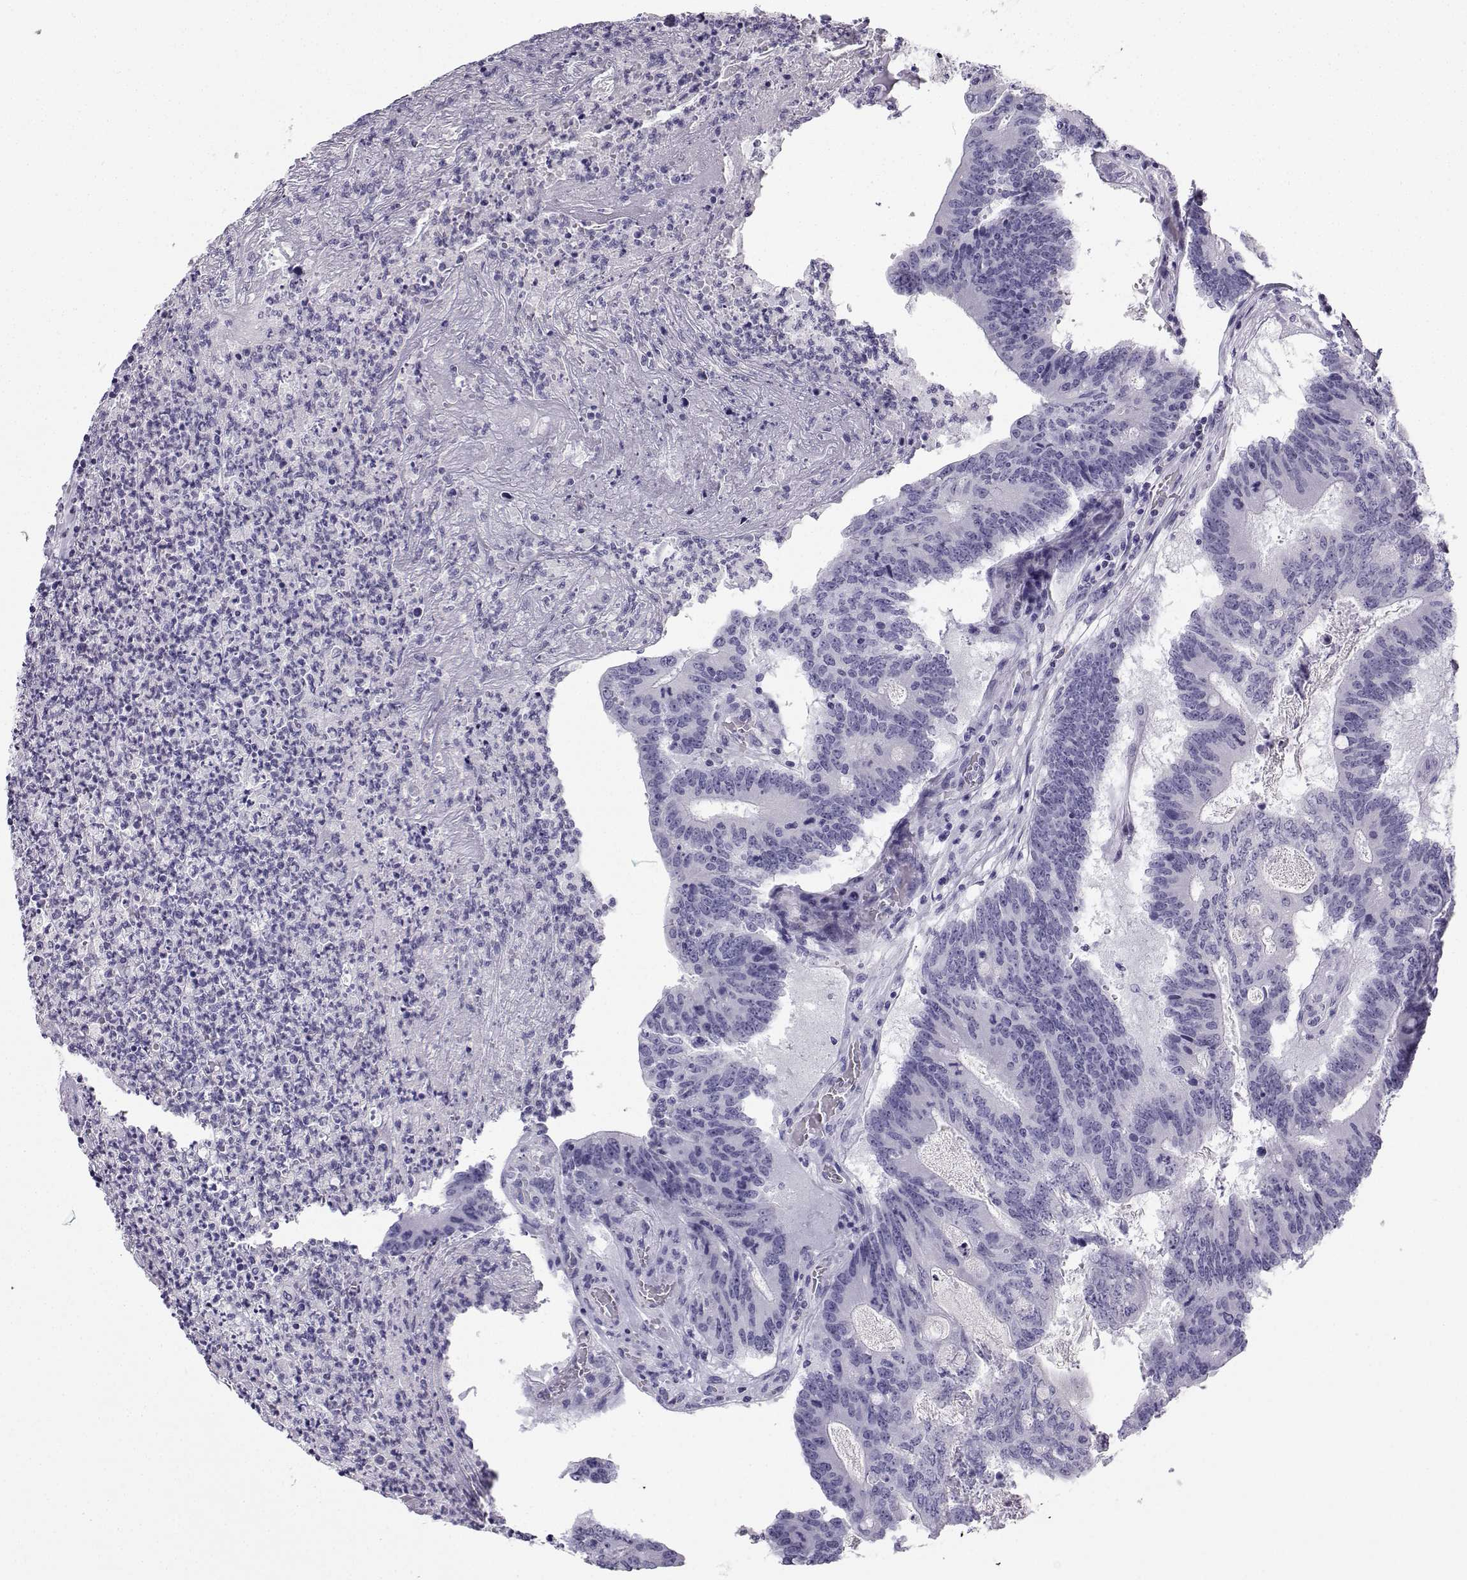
{"staining": {"intensity": "negative", "quantity": "none", "location": "none"}, "tissue": "colorectal cancer", "cell_type": "Tumor cells", "image_type": "cancer", "snomed": [{"axis": "morphology", "description": "Adenocarcinoma, NOS"}, {"axis": "topography", "description": "Colon"}], "caption": "Colorectal cancer was stained to show a protein in brown. There is no significant staining in tumor cells. Nuclei are stained in blue.", "gene": "NEFL", "patient": {"sex": "female", "age": 70}}